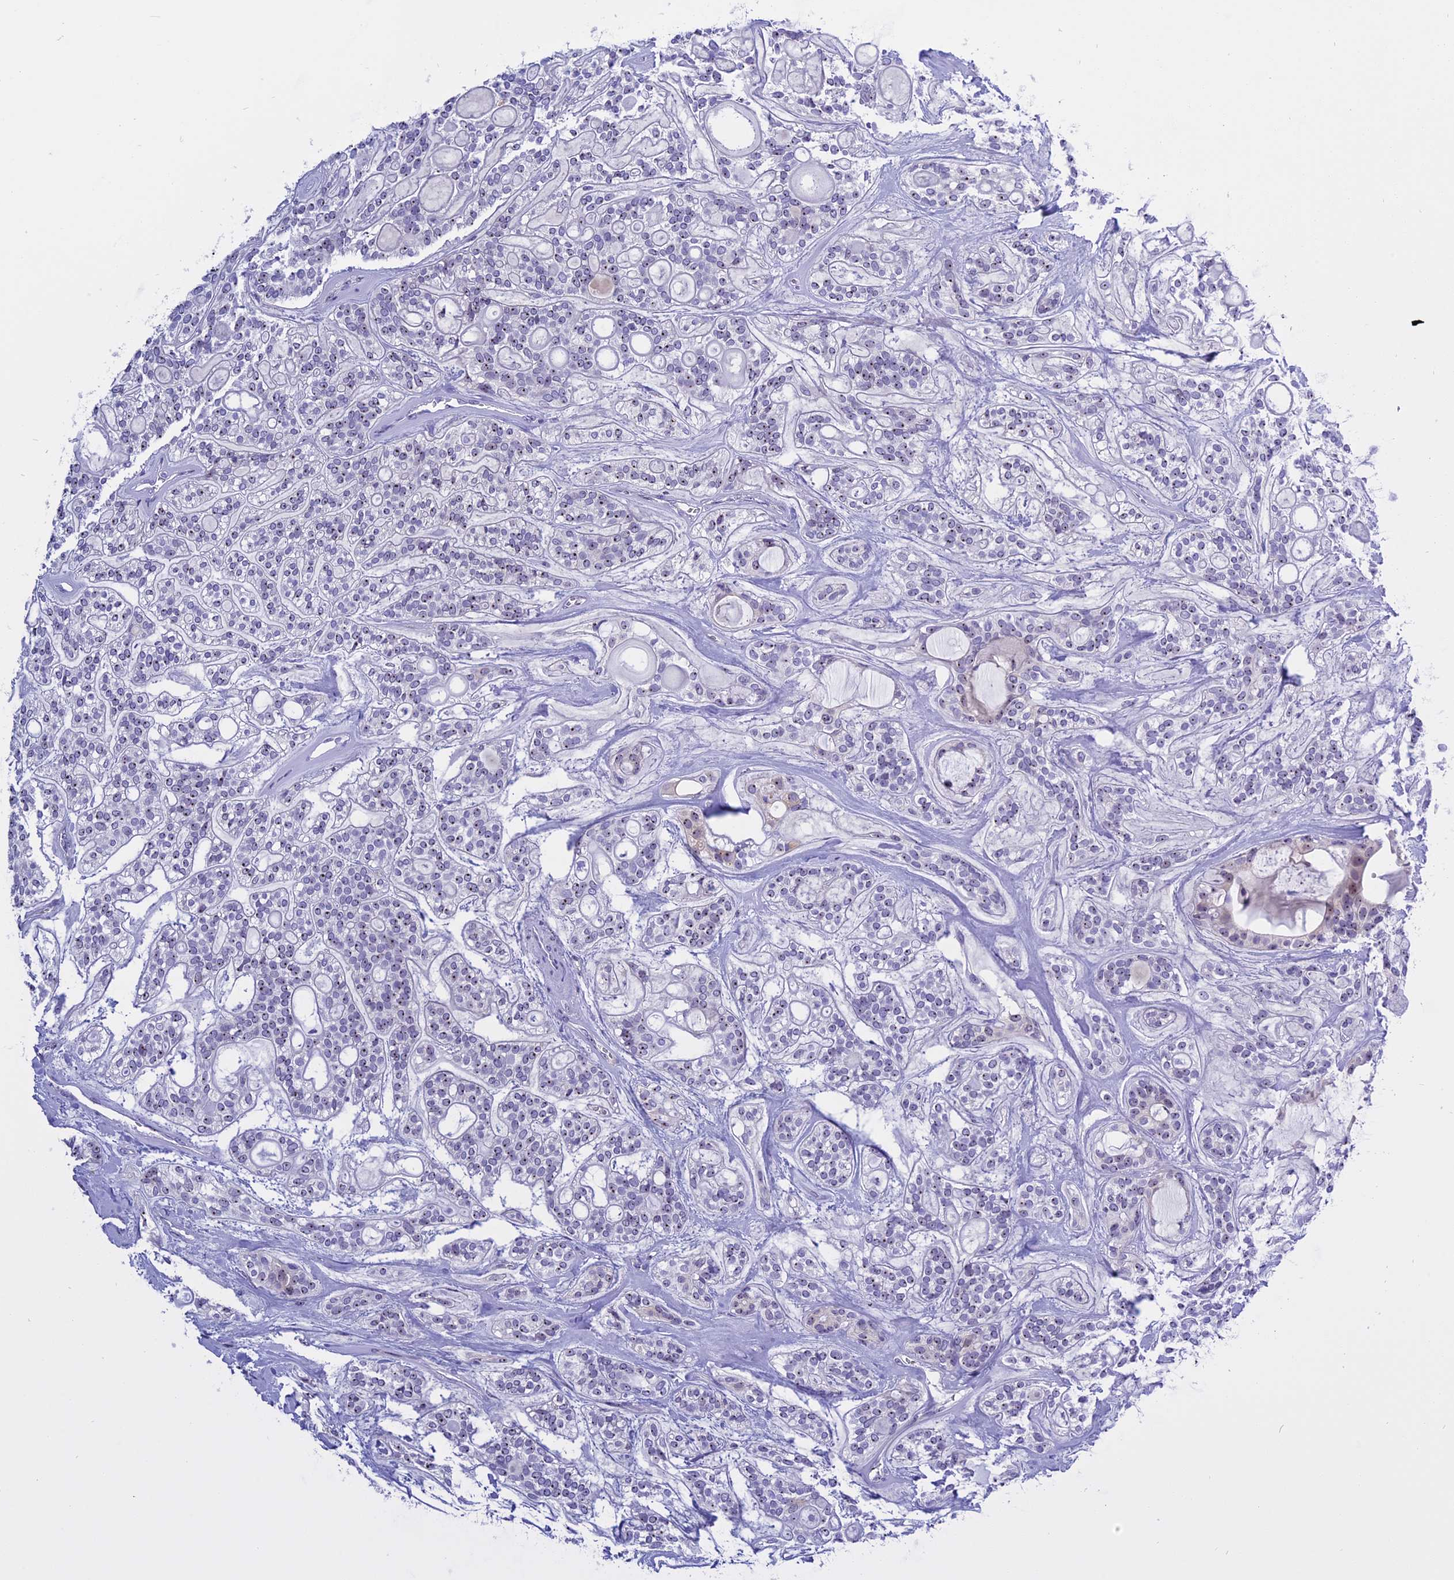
{"staining": {"intensity": "weak", "quantity": "25%-75%", "location": "nuclear"}, "tissue": "head and neck cancer", "cell_type": "Tumor cells", "image_type": "cancer", "snomed": [{"axis": "morphology", "description": "Adenocarcinoma, NOS"}, {"axis": "topography", "description": "Head-Neck"}], "caption": "A high-resolution micrograph shows immunohistochemistry staining of head and neck adenocarcinoma, which reveals weak nuclear expression in approximately 25%-75% of tumor cells.", "gene": "TBL3", "patient": {"sex": "male", "age": 66}}